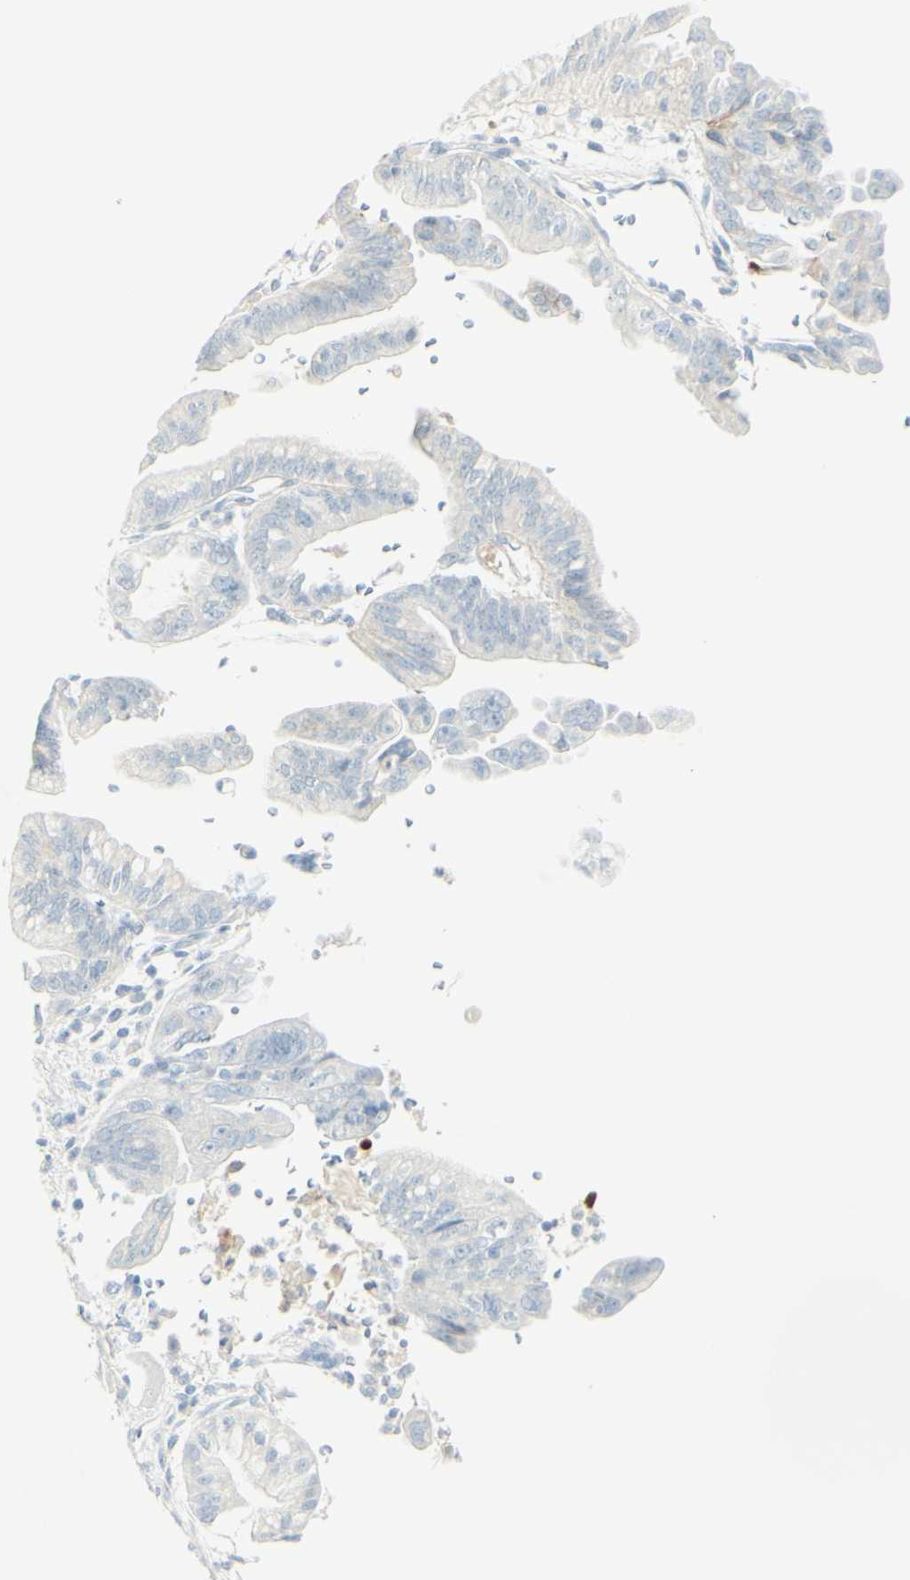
{"staining": {"intensity": "weak", "quantity": "<25%", "location": "cytoplasmic/membranous"}, "tissue": "pancreatic cancer", "cell_type": "Tumor cells", "image_type": "cancer", "snomed": [{"axis": "morphology", "description": "Adenocarcinoma, NOS"}, {"axis": "topography", "description": "Pancreas"}], "caption": "Micrograph shows no protein expression in tumor cells of pancreatic adenocarcinoma tissue.", "gene": "MDK", "patient": {"sex": "male", "age": 70}}